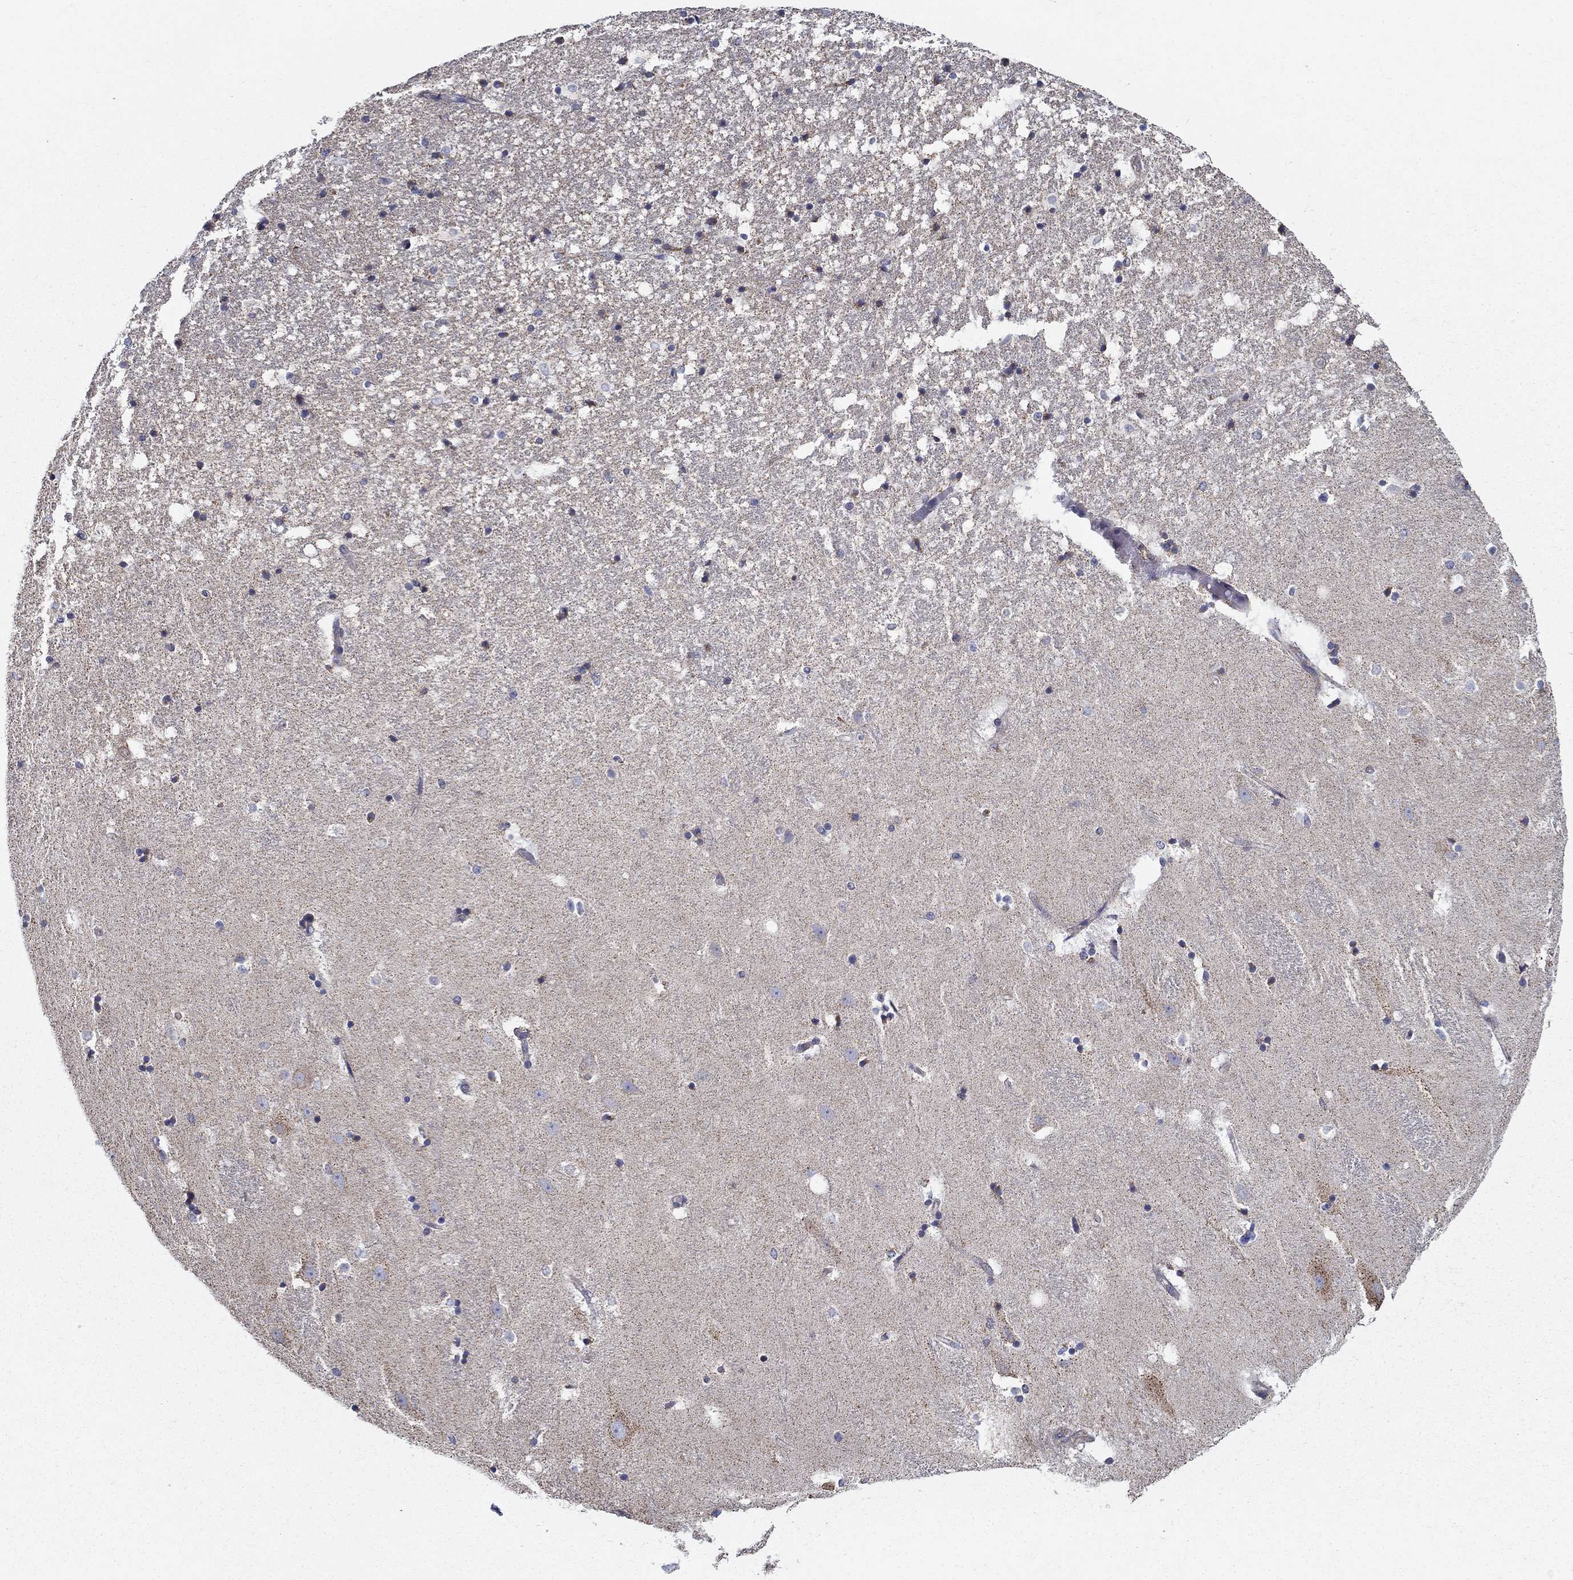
{"staining": {"intensity": "negative", "quantity": "none", "location": "none"}, "tissue": "hippocampus", "cell_type": "Glial cells", "image_type": "normal", "snomed": [{"axis": "morphology", "description": "Normal tissue, NOS"}, {"axis": "topography", "description": "Hippocampus"}], "caption": "This is an immunohistochemistry (IHC) histopathology image of benign human hippocampus. There is no staining in glial cells.", "gene": "NME5", "patient": {"sex": "male", "age": 49}}